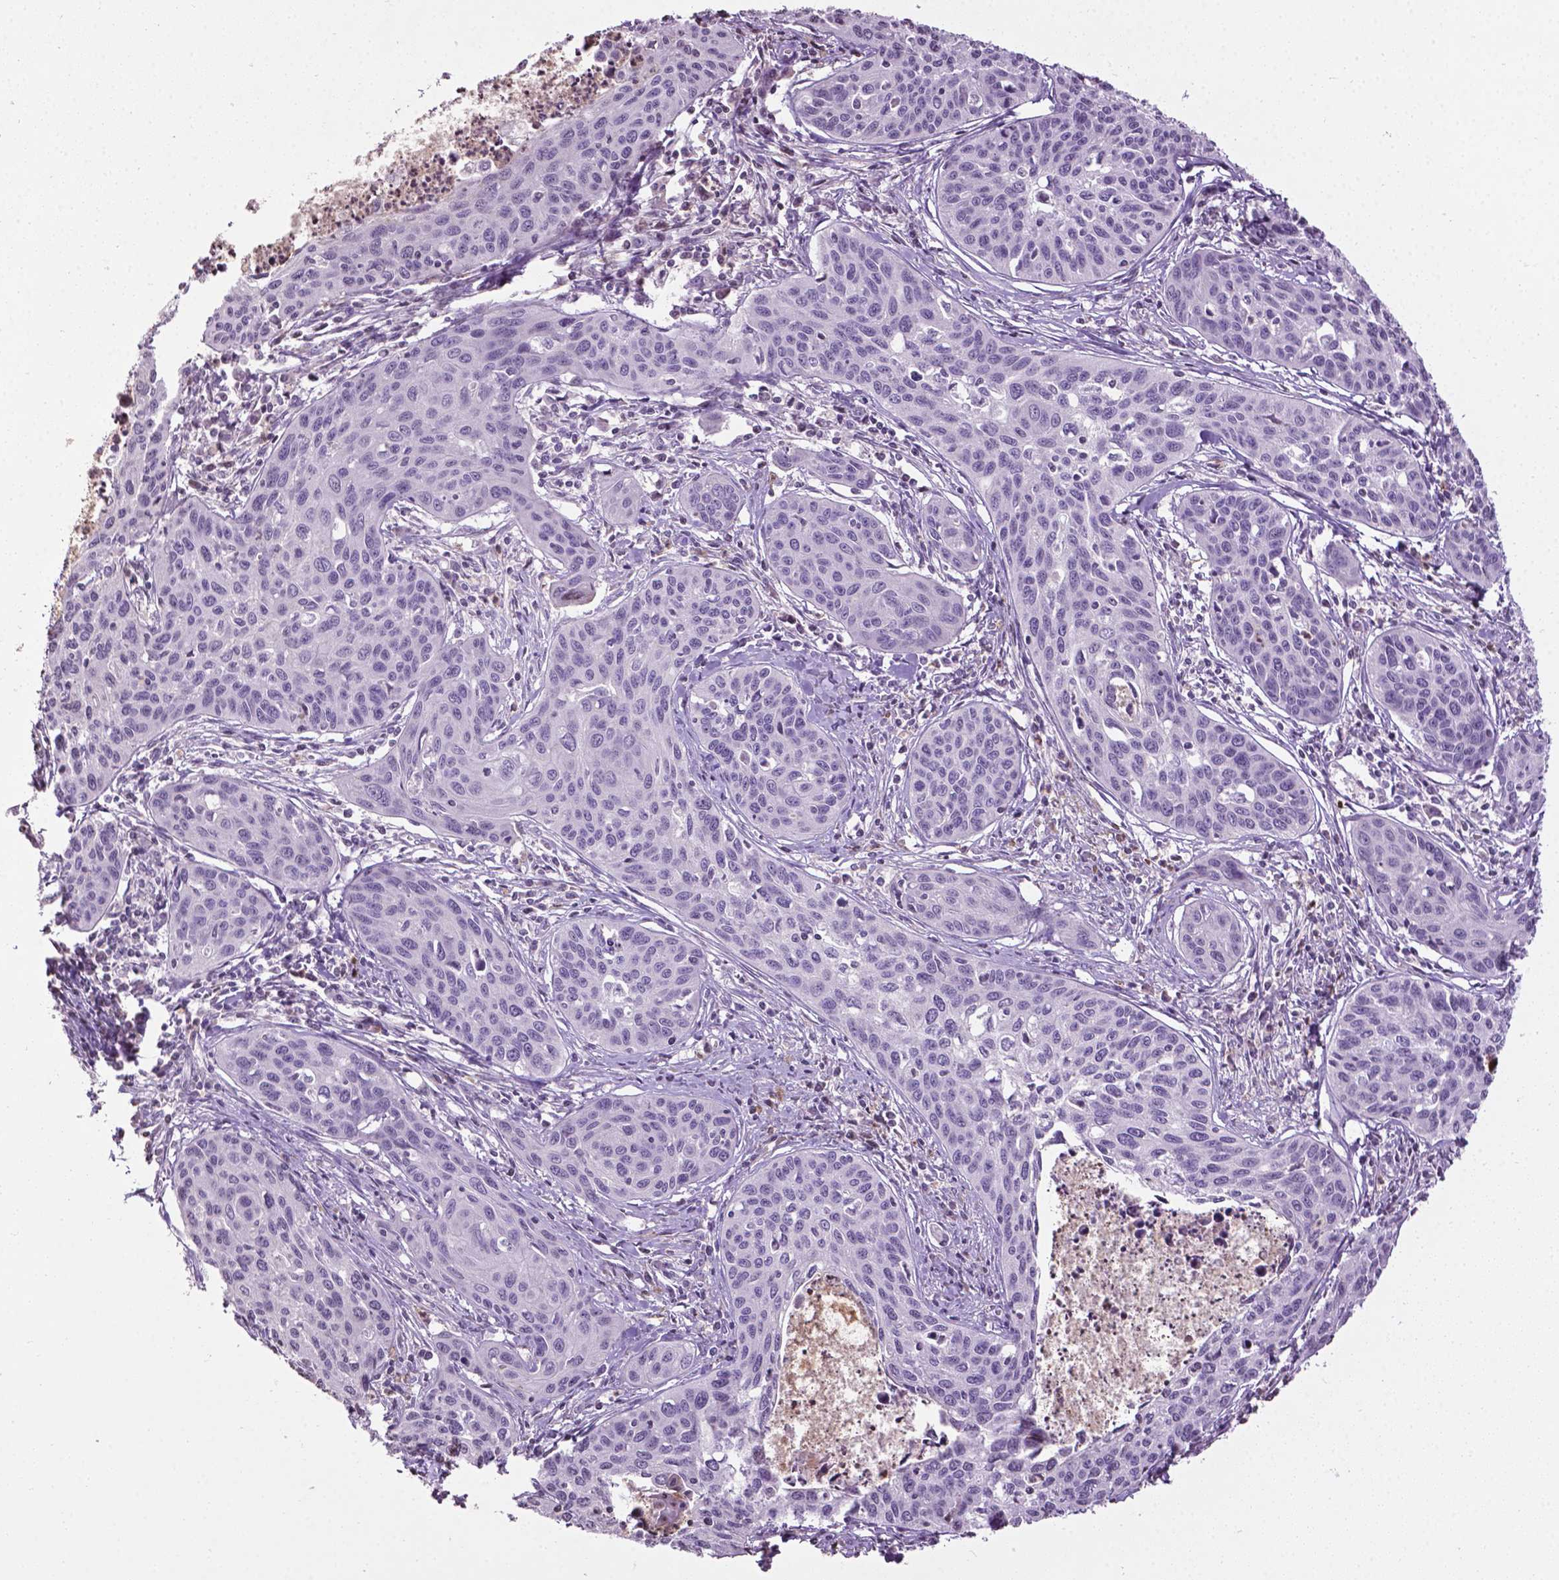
{"staining": {"intensity": "negative", "quantity": "none", "location": "none"}, "tissue": "cervical cancer", "cell_type": "Tumor cells", "image_type": "cancer", "snomed": [{"axis": "morphology", "description": "Squamous cell carcinoma, NOS"}, {"axis": "topography", "description": "Cervix"}], "caption": "High magnification brightfield microscopy of cervical cancer (squamous cell carcinoma) stained with DAB (brown) and counterstained with hematoxylin (blue): tumor cells show no significant expression. (Brightfield microscopy of DAB IHC at high magnification).", "gene": "NTNG2", "patient": {"sex": "female", "age": 31}}